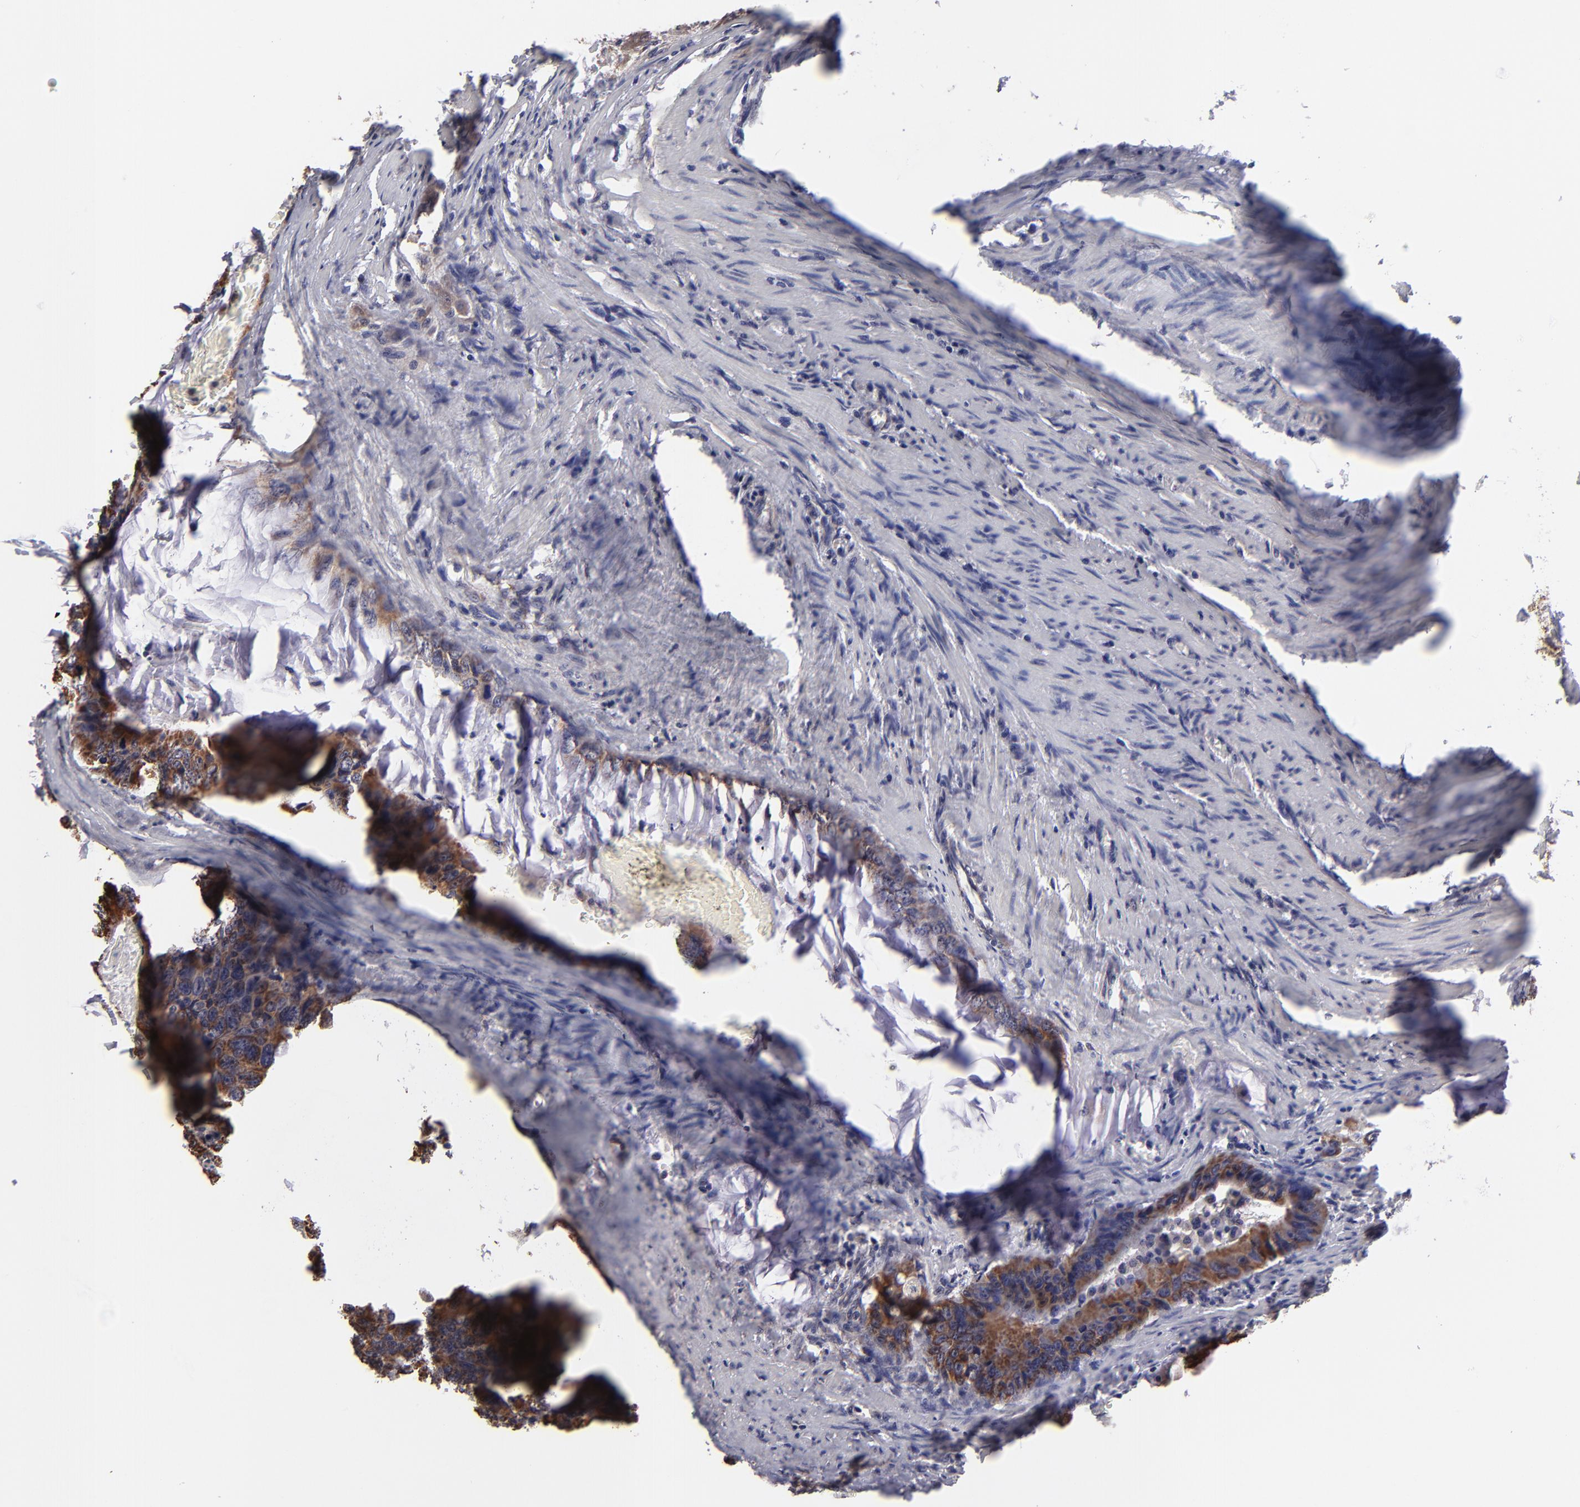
{"staining": {"intensity": "moderate", "quantity": ">75%", "location": "cytoplasmic/membranous"}, "tissue": "colorectal cancer", "cell_type": "Tumor cells", "image_type": "cancer", "snomed": [{"axis": "morphology", "description": "Adenocarcinoma, NOS"}, {"axis": "topography", "description": "Colon"}], "caption": "A medium amount of moderate cytoplasmic/membranous staining is identified in about >75% of tumor cells in colorectal cancer tissue.", "gene": "SLC15A1", "patient": {"sex": "female", "age": 55}}